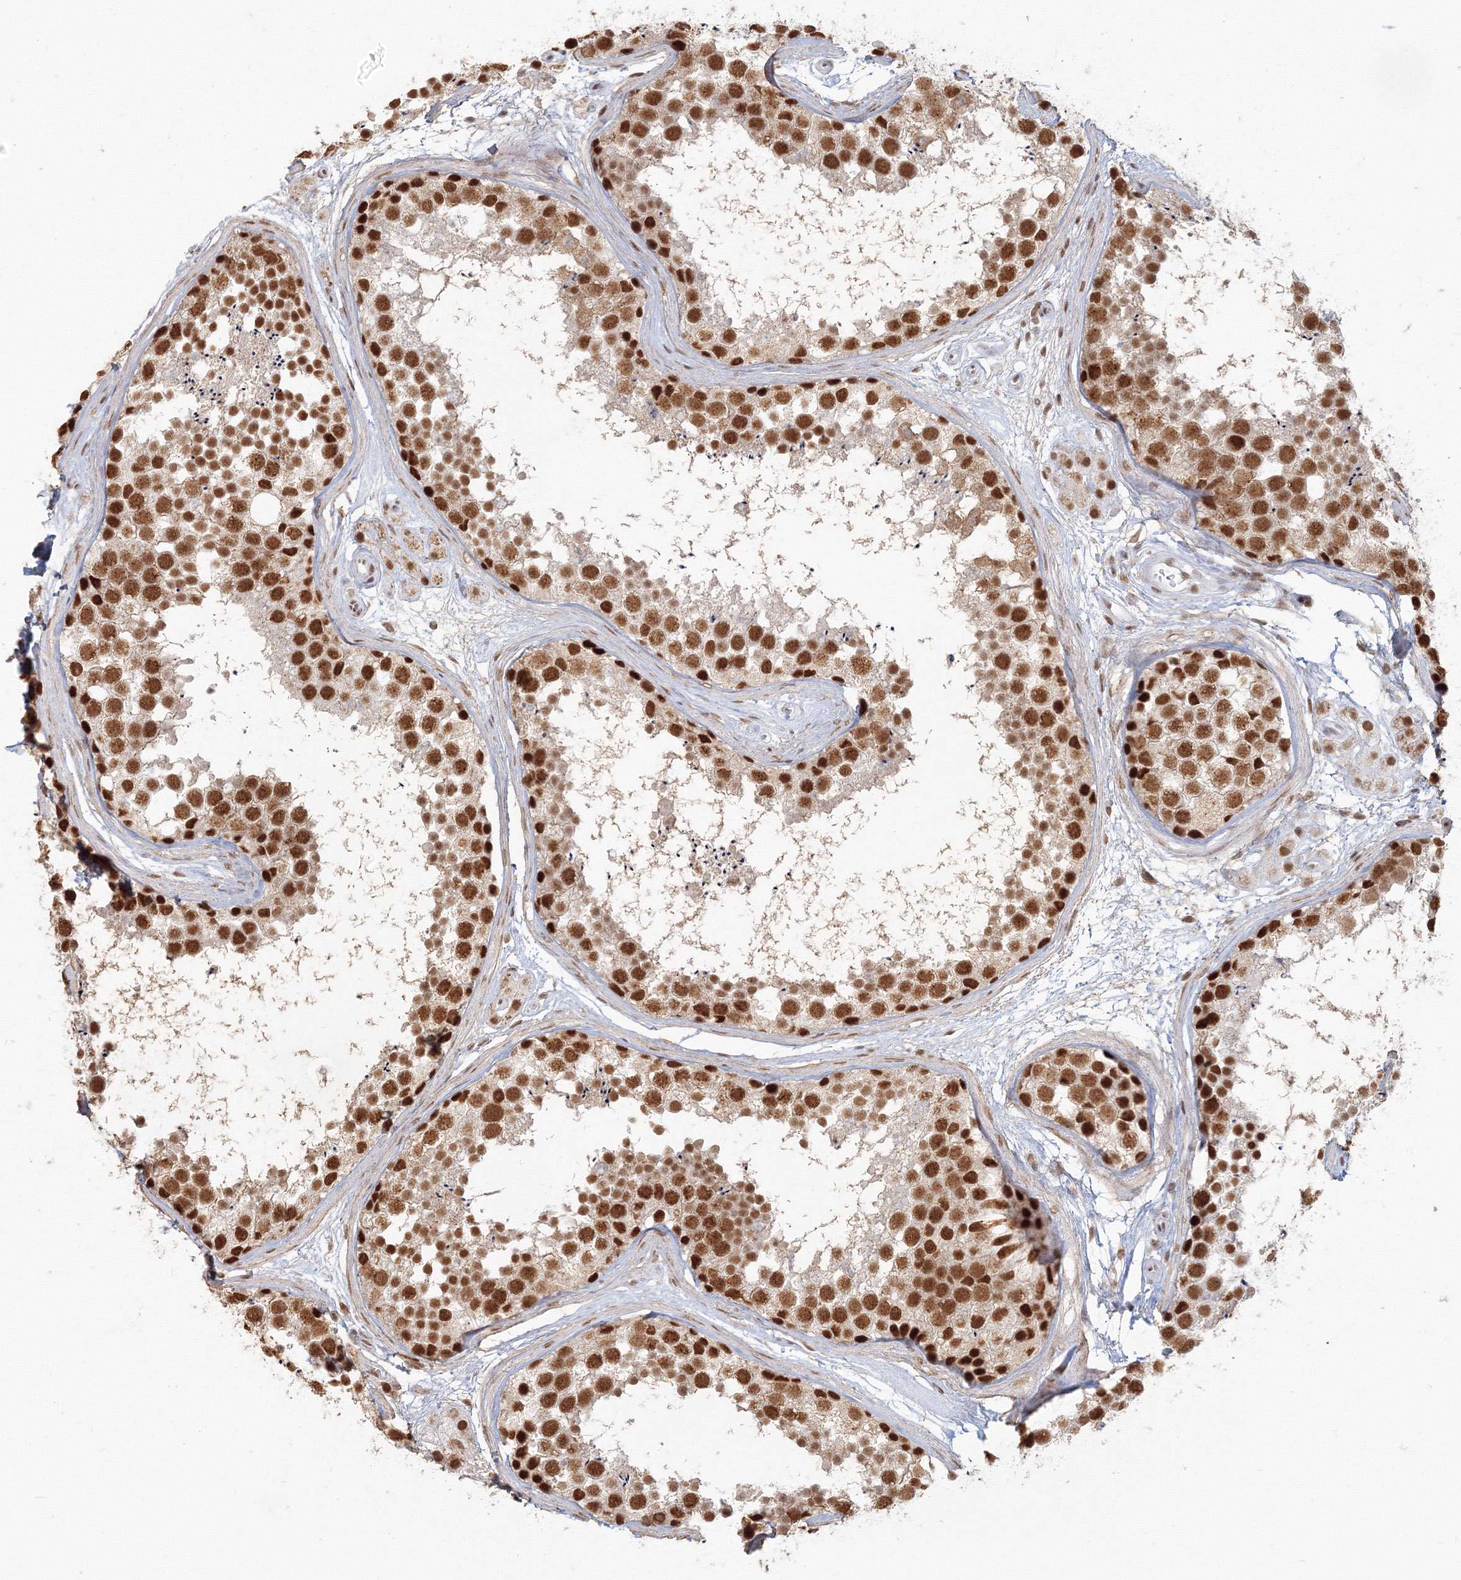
{"staining": {"intensity": "strong", "quantity": ">75%", "location": "nuclear"}, "tissue": "testis", "cell_type": "Cells in seminiferous ducts", "image_type": "normal", "snomed": [{"axis": "morphology", "description": "Normal tissue, NOS"}, {"axis": "topography", "description": "Testis"}], "caption": "The histopathology image displays staining of unremarkable testis, revealing strong nuclear protein staining (brown color) within cells in seminiferous ducts.", "gene": "PPP4R2", "patient": {"sex": "male", "age": 56}}